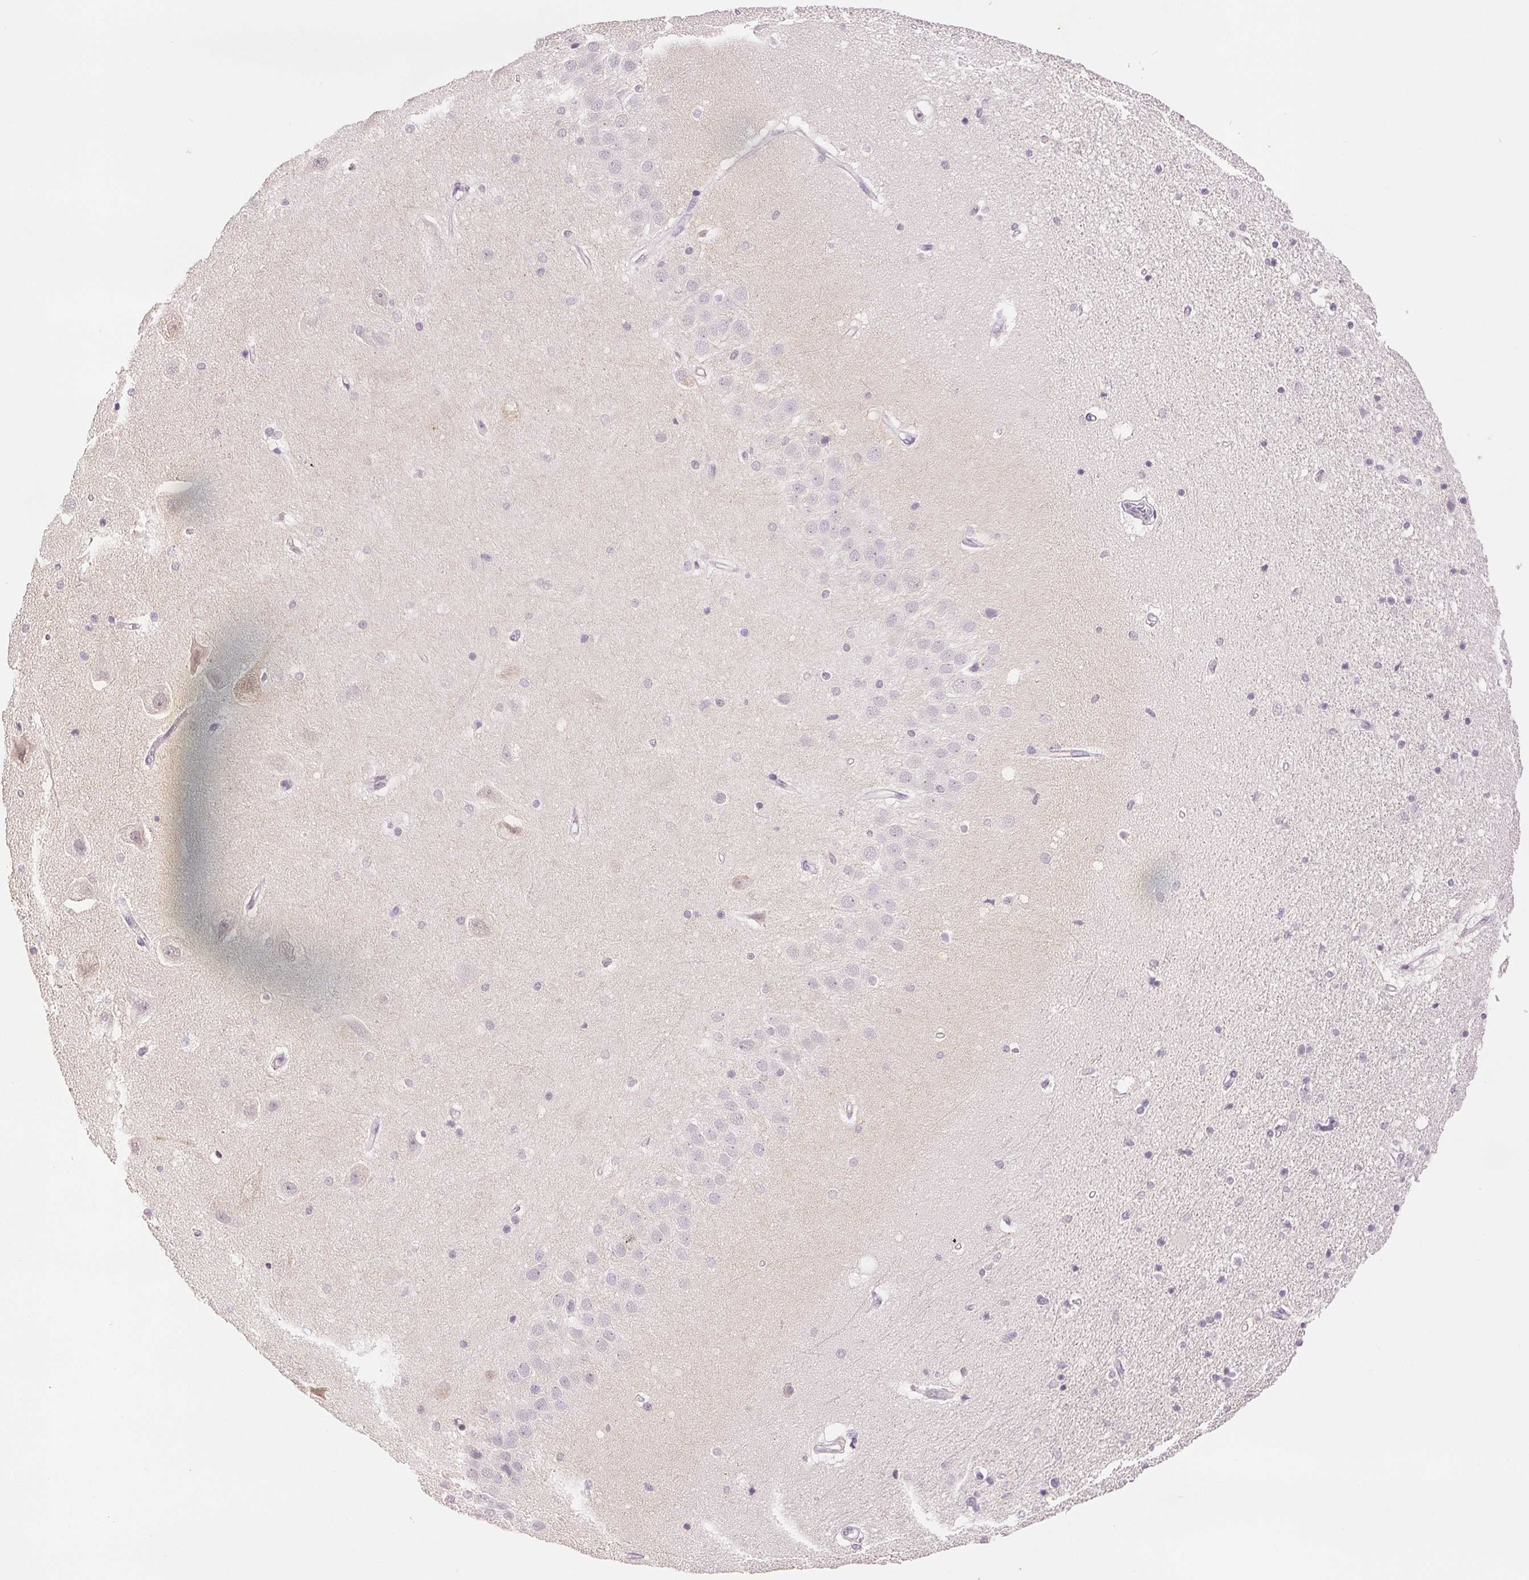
{"staining": {"intensity": "negative", "quantity": "none", "location": "none"}, "tissue": "hippocampus", "cell_type": "Glial cells", "image_type": "normal", "snomed": [{"axis": "morphology", "description": "Normal tissue, NOS"}, {"axis": "topography", "description": "Hippocampus"}], "caption": "Human hippocampus stained for a protein using IHC shows no positivity in glial cells.", "gene": "SCGN", "patient": {"sex": "male", "age": 63}}